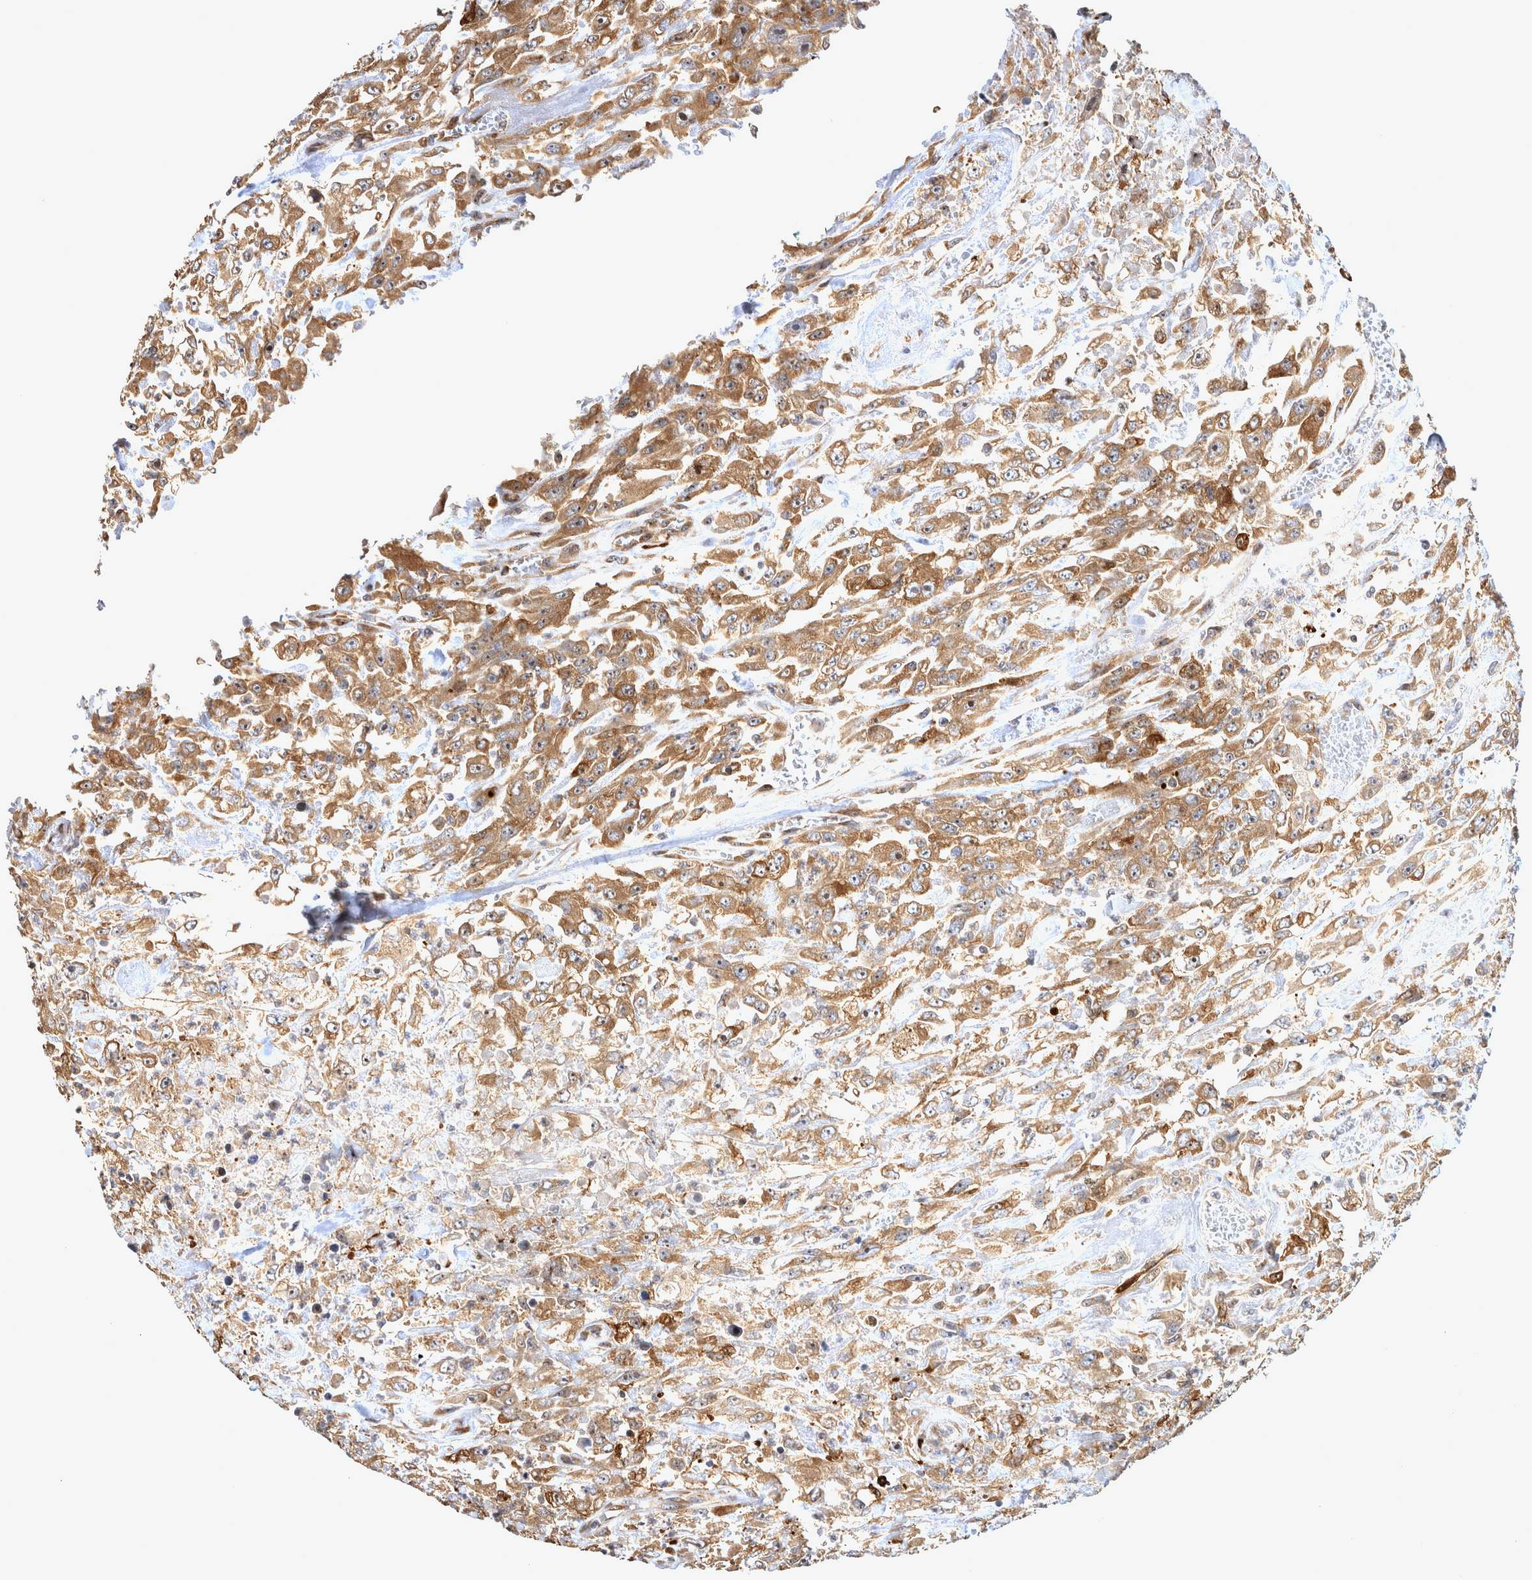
{"staining": {"intensity": "moderate", "quantity": ">75%", "location": "cytoplasmic/membranous"}, "tissue": "urothelial cancer", "cell_type": "Tumor cells", "image_type": "cancer", "snomed": [{"axis": "morphology", "description": "Urothelial carcinoma, High grade"}, {"axis": "topography", "description": "Urinary bladder"}], "caption": "Immunohistochemical staining of urothelial cancer shows moderate cytoplasmic/membranous protein expression in about >75% of tumor cells.", "gene": "ATXN2", "patient": {"sex": "male", "age": 46}}